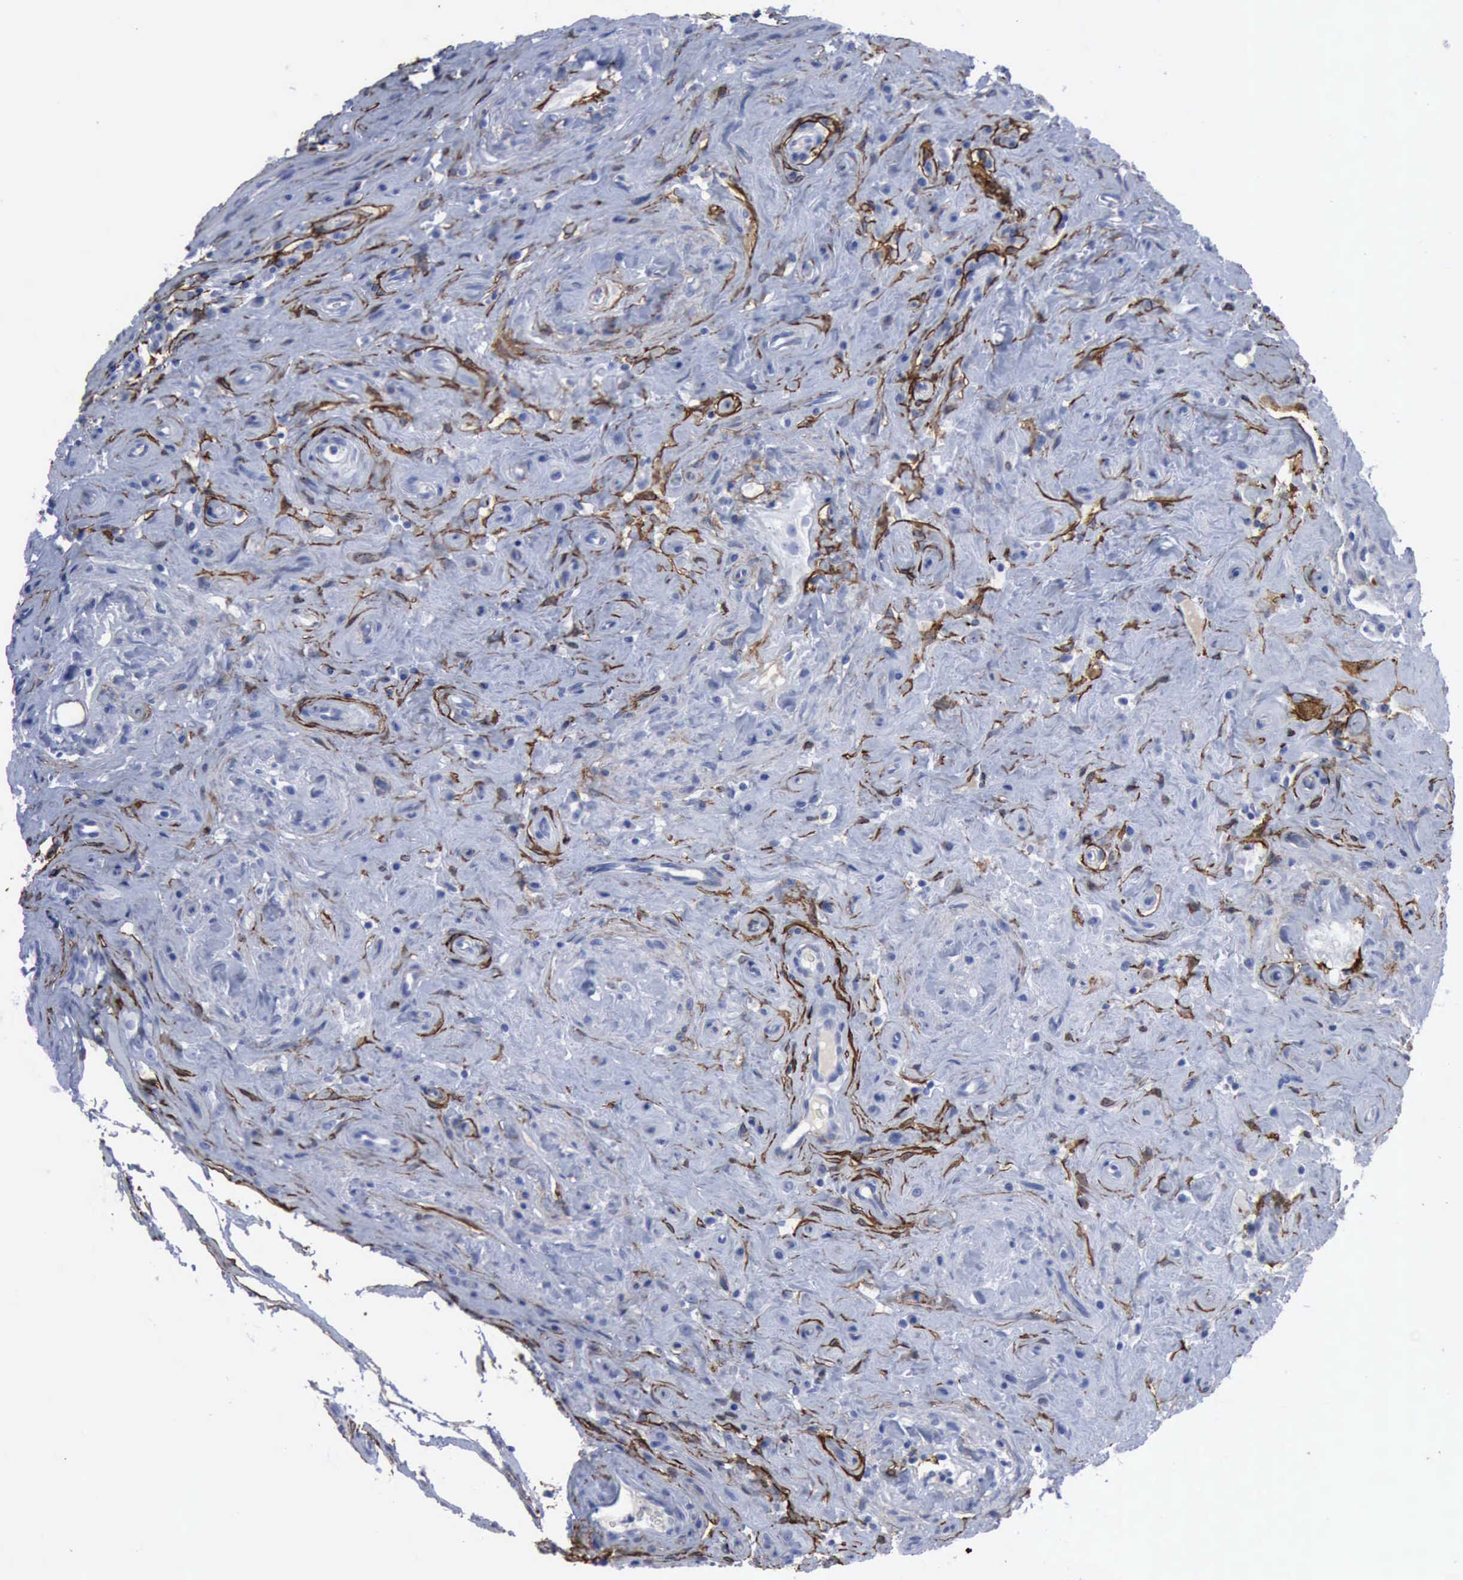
{"staining": {"intensity": "negative", "quantity": "none", "location": "none"}, "tissue": "testis cancer", "cell_type": "Tumor cells", "image_type": "cancer", "snomed": [{"axis": "morphology", "description": "Seminoma, NOS"}, {"axis": "topography", "description": "Testis"}], "caption": "An immunohistochemistry photomicrograph of seminoma (testis) is shown. There is no staining in tumor cells of seminoma (testis).", "gene": "NGFR", "patient": {"sex": "male", "age": 32}}